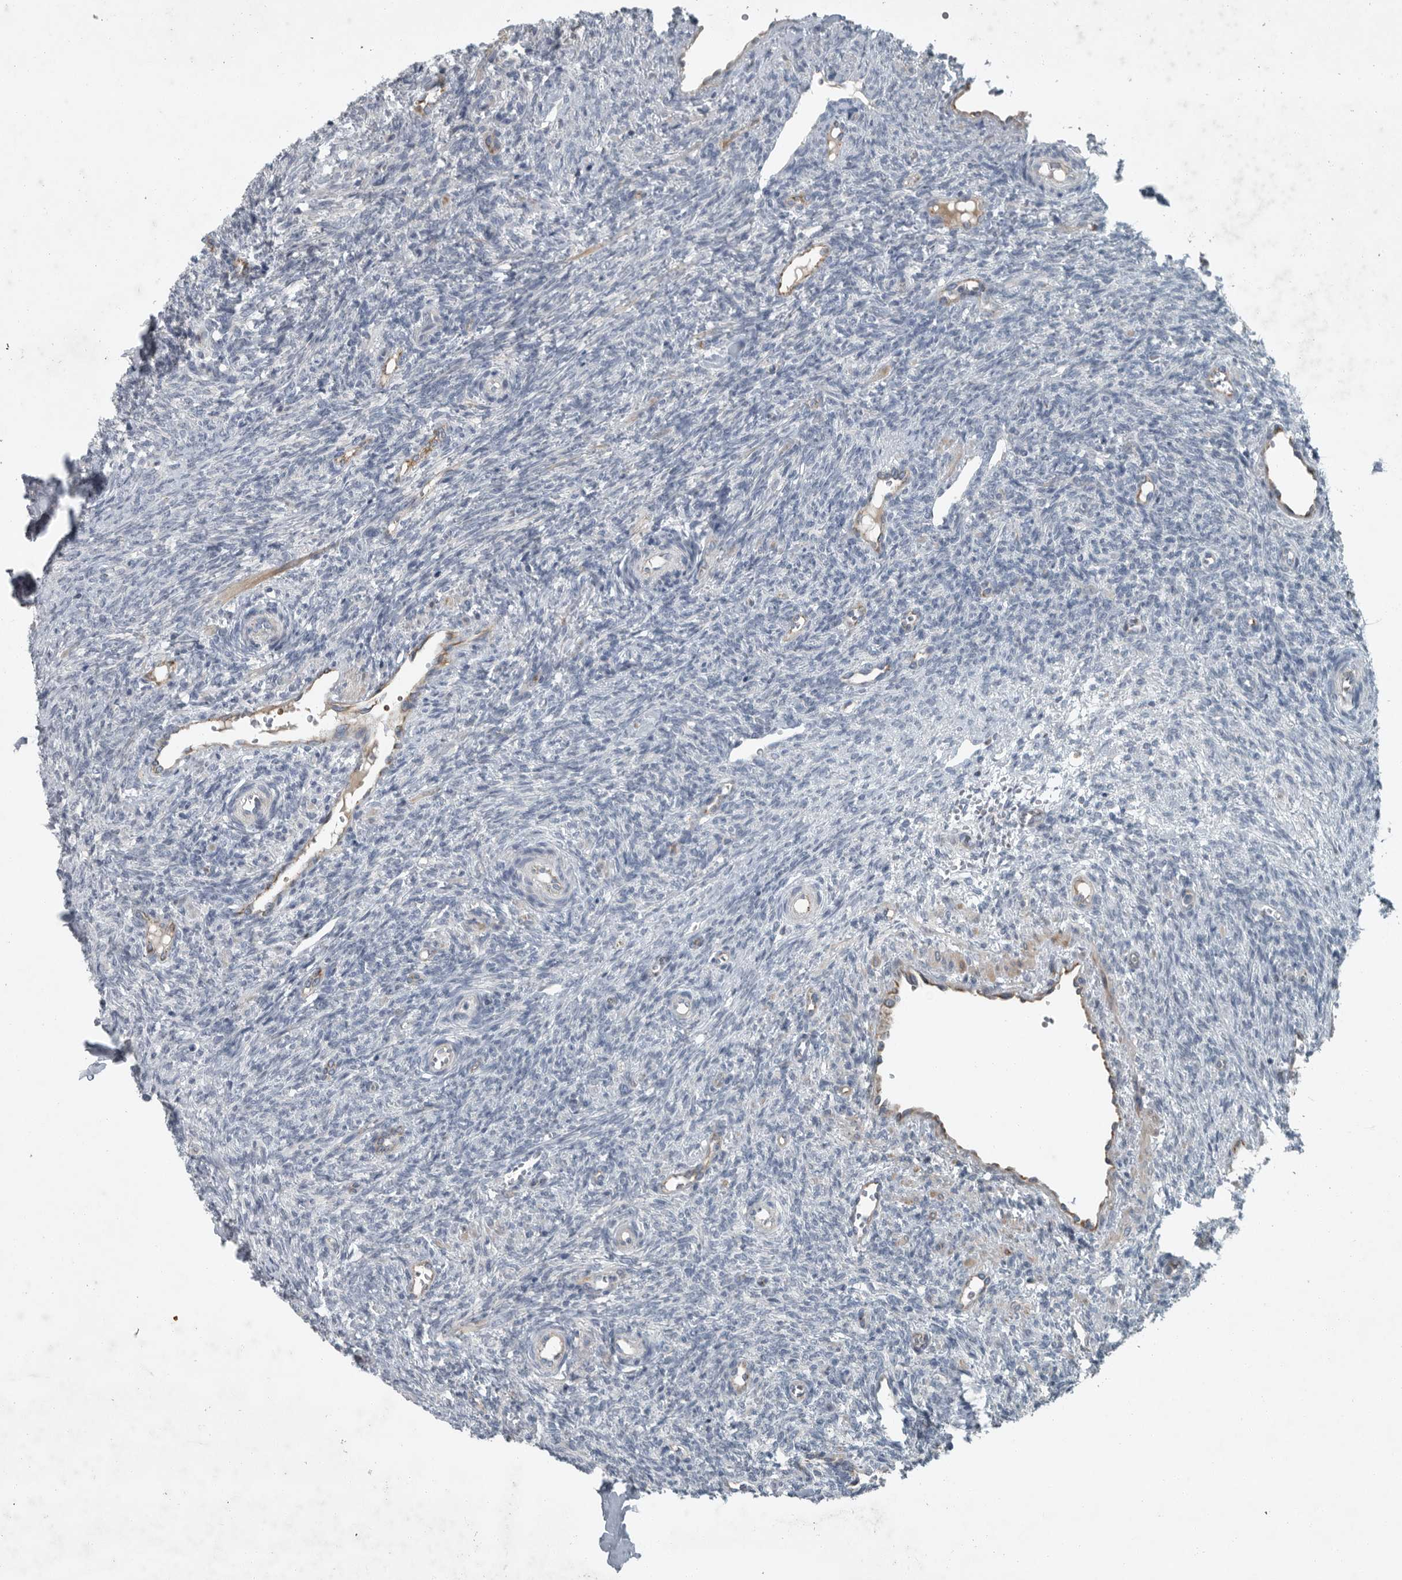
{"staining": {"intensity": "negative", "quantity": "none", "location": "none"}, "tissue": "ovary", "cell_type": "Ovarian stroma cells", "image_type": "normal", "snomed": [{"axis": "morphology", "description": "Normal tissue, NOS"}, {"axis": "topography", "description": "Ovary"}], "caption": "Immunohistochemical staining of normal human ovary reveals no significant staining in ovarian stroma cells.", "gene": "MPP3", "patient": {"sex": "female", "age": 41}}